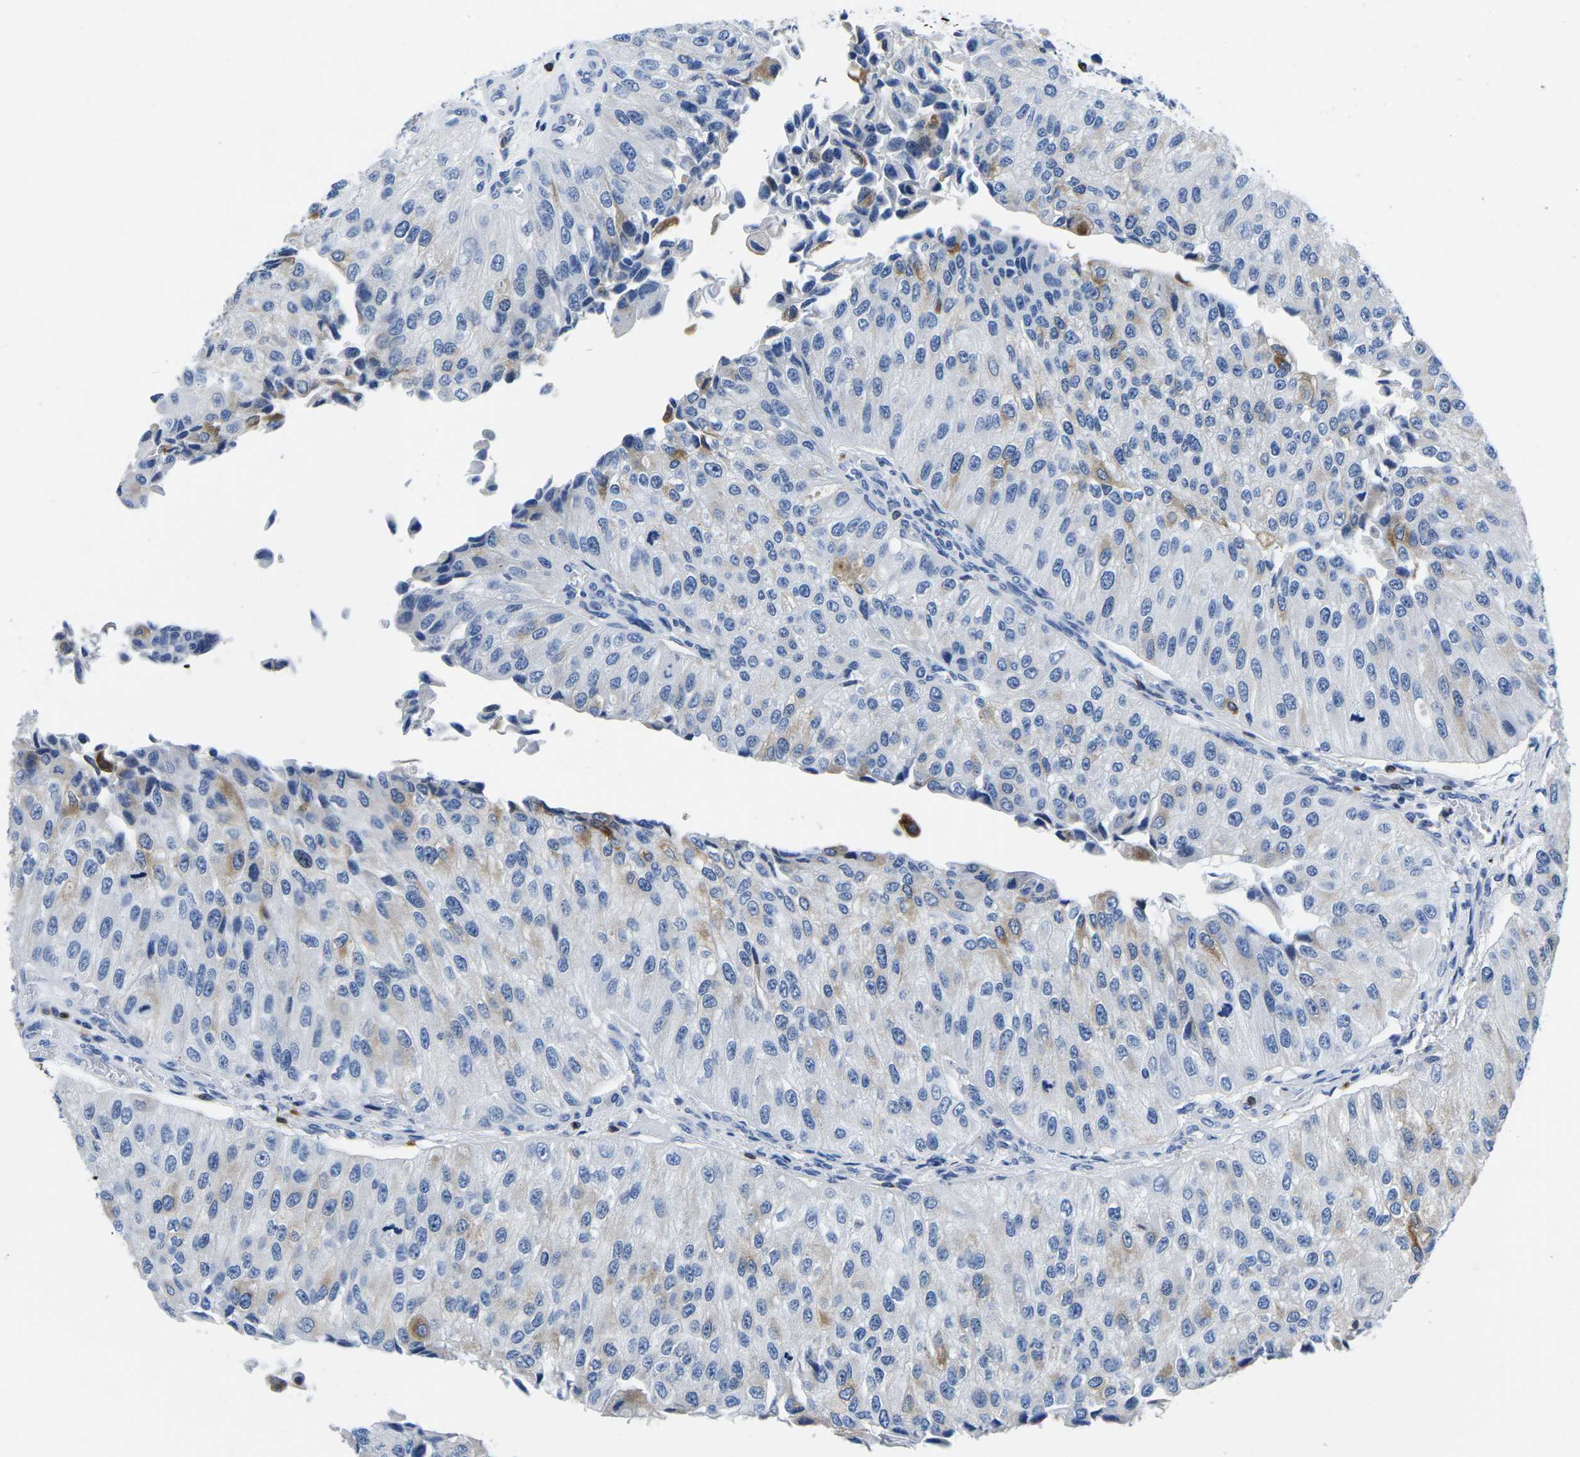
{"staining": {"intensity": "moderate", "quantity": "<25%", "location": "cytoplasmic/membranous"}, "tissue": "urothelial cancer", "cell_type": "Tumor cells", "image_type": "cancer", "snomed": [{"axis": "morphology", "description": "Urothelial carcinoma, High grade"}, {"axis": "topography", "description": "Kidney"}, {"axis": "topography", "description": "Urinary bladder"}], "caption": "Protein expression analysis of human urothelial carcinoma (high-grade) reveals moderate cytoplasmic/membranous staining in approximately <25% of tumor cells.", "gene": "CTSW", "patient": {"sex": "male", "age": 77}}